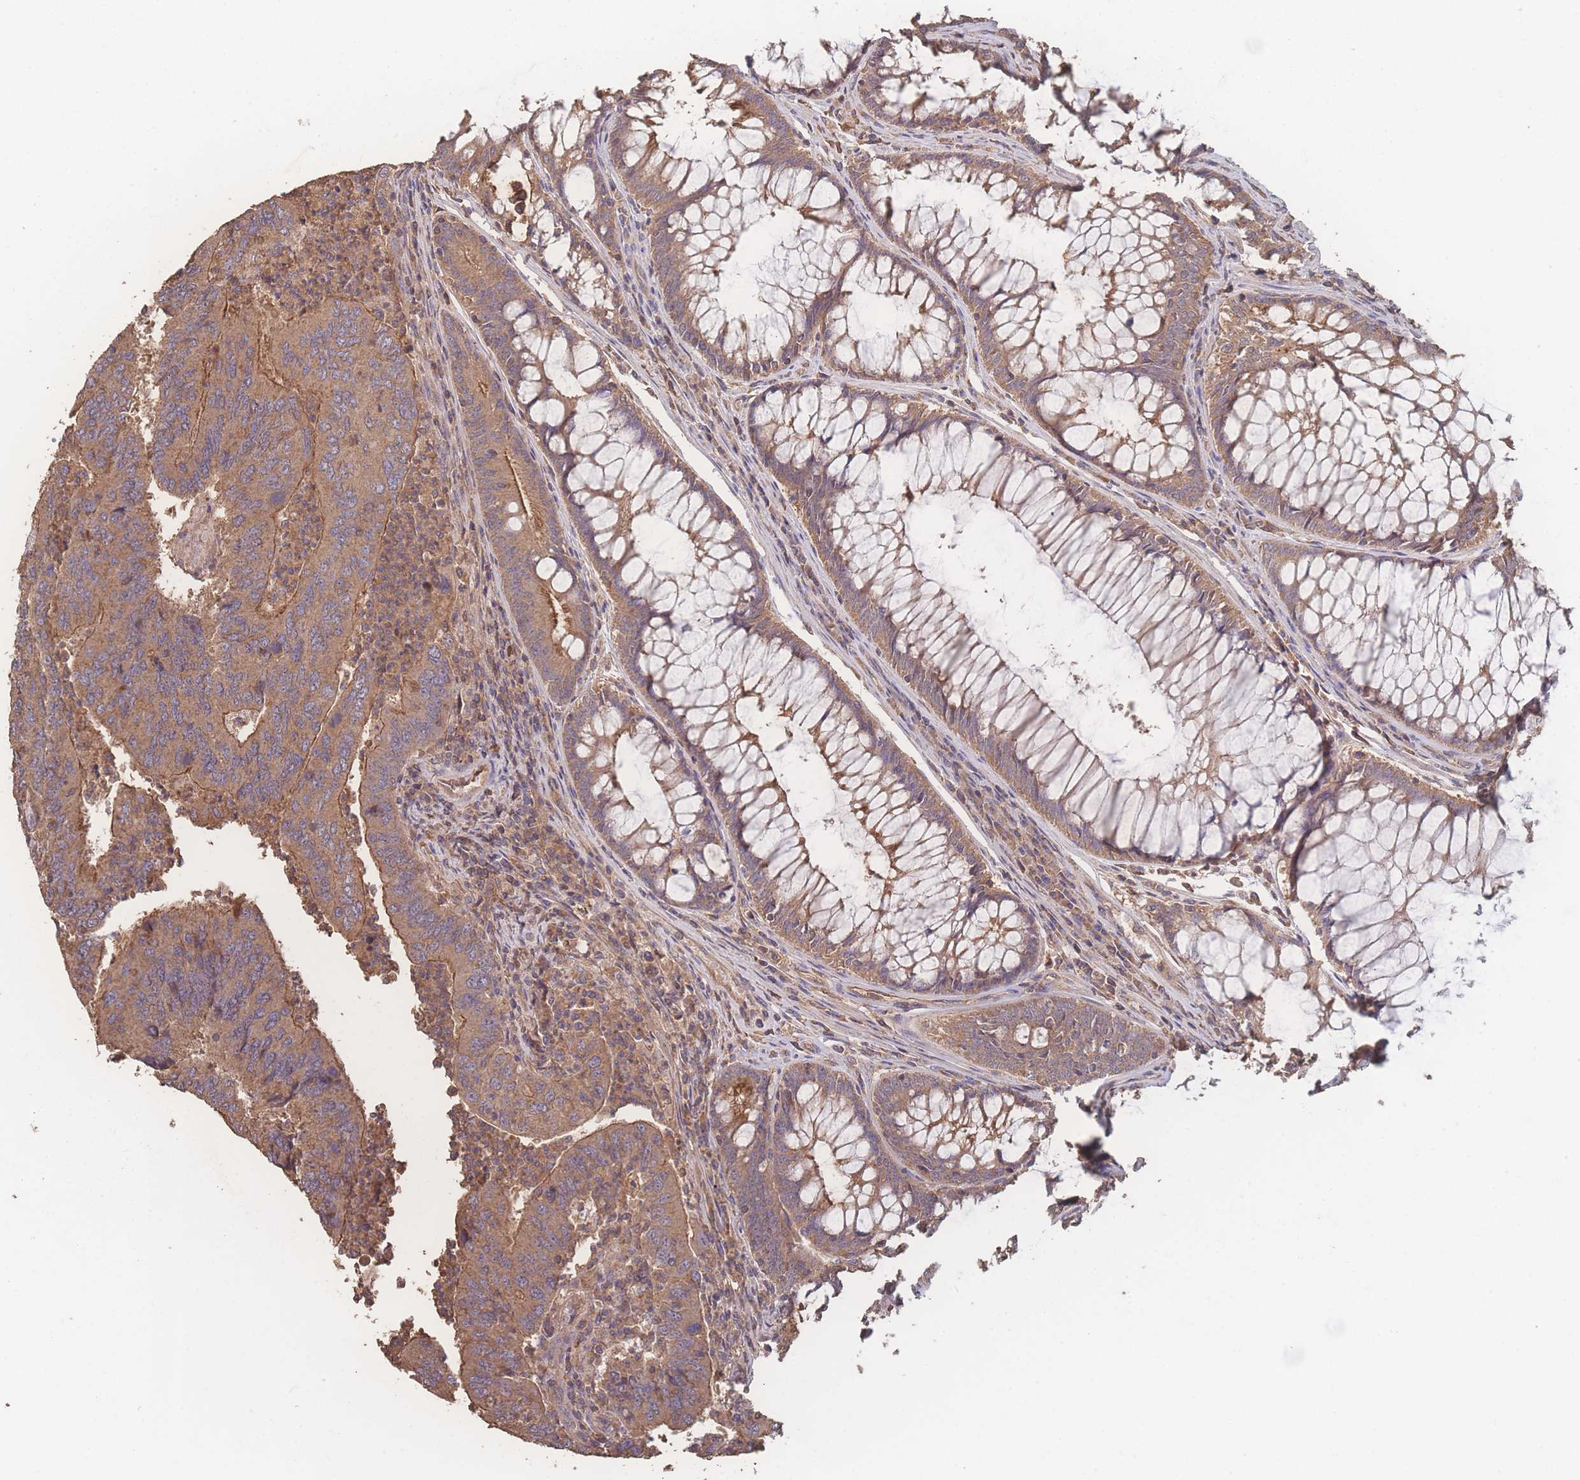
{"staining": {"intensity": "moderate", "quantity": ">75%", "location": "cytoplasmic/membranous"}, "tissue": "colorectal cancer", "cell_type": "Tumor cells", "image_type": "cancer", "snomed": [{"axis": "morphology", "description": "Adenocarcinoma, NOS"}, {"axis": "topography", "description": "Colon"}], "caption": "DAB (3,3'-diaminobenzidine) immunohistochemical staining of colorectal adenocarcinoma displays moderate cytoplasmic/membranous protein expression in about >75% of tumor cells.", "gene": "ATXN10", "patient": {"sex": "female", "age": 67}}